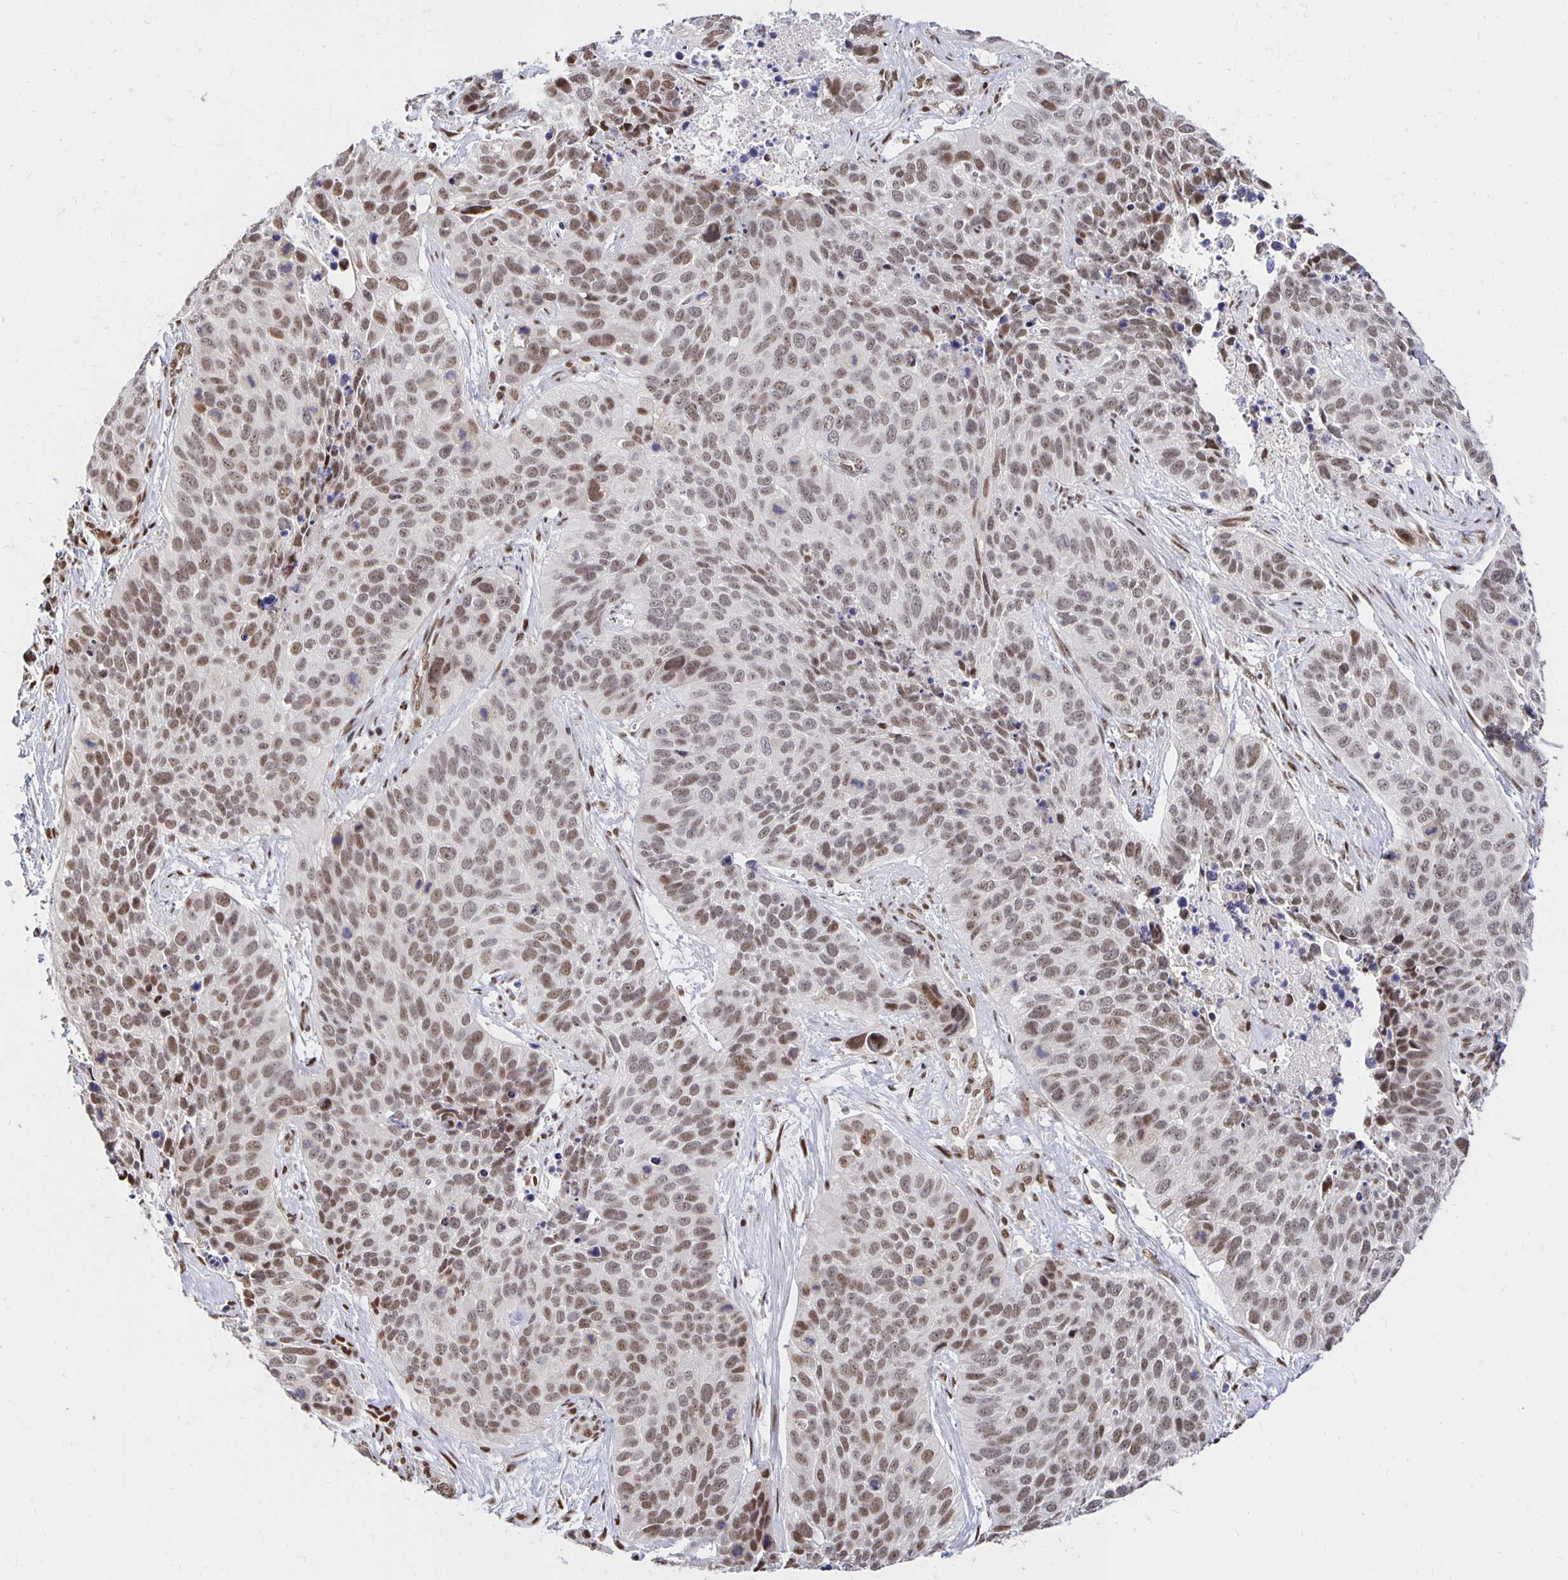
{"staining": {"intensity": "moderate", "quantity": ">75%", "location": "nuclear"}, "tissue": "lung cancer", "cell_type": "Tumor cells", "image_type": "cancer", "snomed": [{"axis": "morphology", "description": "Squamous cell carcinoma, NOS"}, {"axis": "topography", "description": "Lung"}], "caption": "Immunohistochemical staining of lung squamous cell carcinoma exhibits medium levels of moderate nuclear protein expression in approximately >75% of tumor cells.", "gene": "ZNF579", "patient": {"sex": "male", "age": 62}}